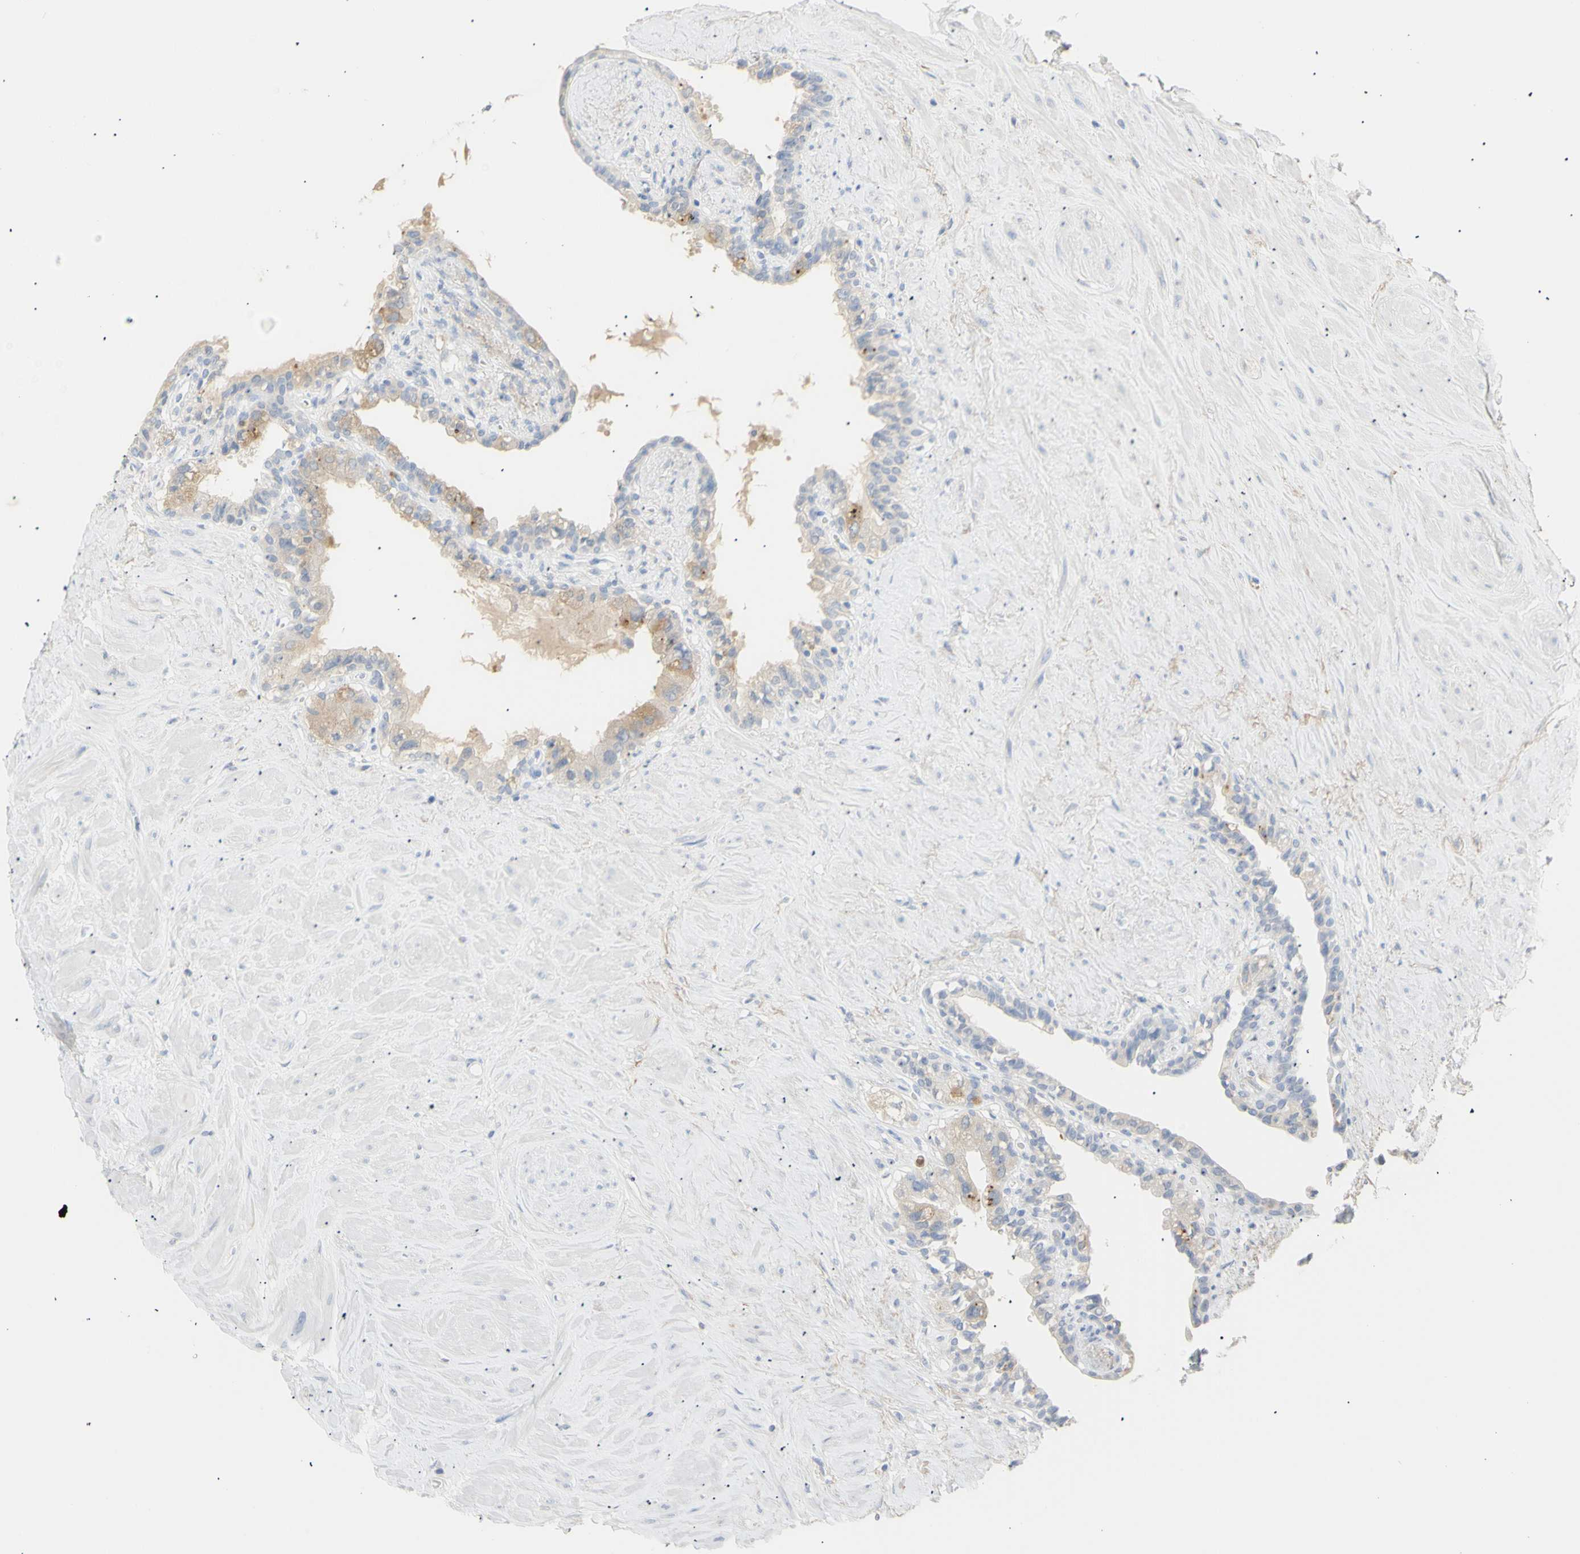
{"staining": {"intensity": "moderate", "quantity": ">75%", "location": "cytoplasmic/membranous"}, "tissue": "seminal vesicle", "cell_type": "Glandular cells", "image_type": "normal", "snomed": [{"axis": "morphology", "description": "Normal tissue, NOS"}, {"axis": "topography", "description": "Seminal veicle"}], "caption": "Protein staining of normal seminal vesicle reveals moderate cytoplasmic/membranous positivity in about >75% of glandular cells. Nuclei are stained in blue.", "gene": "B4GALNT3", "patient": {"sex": "male", "age": 63}}